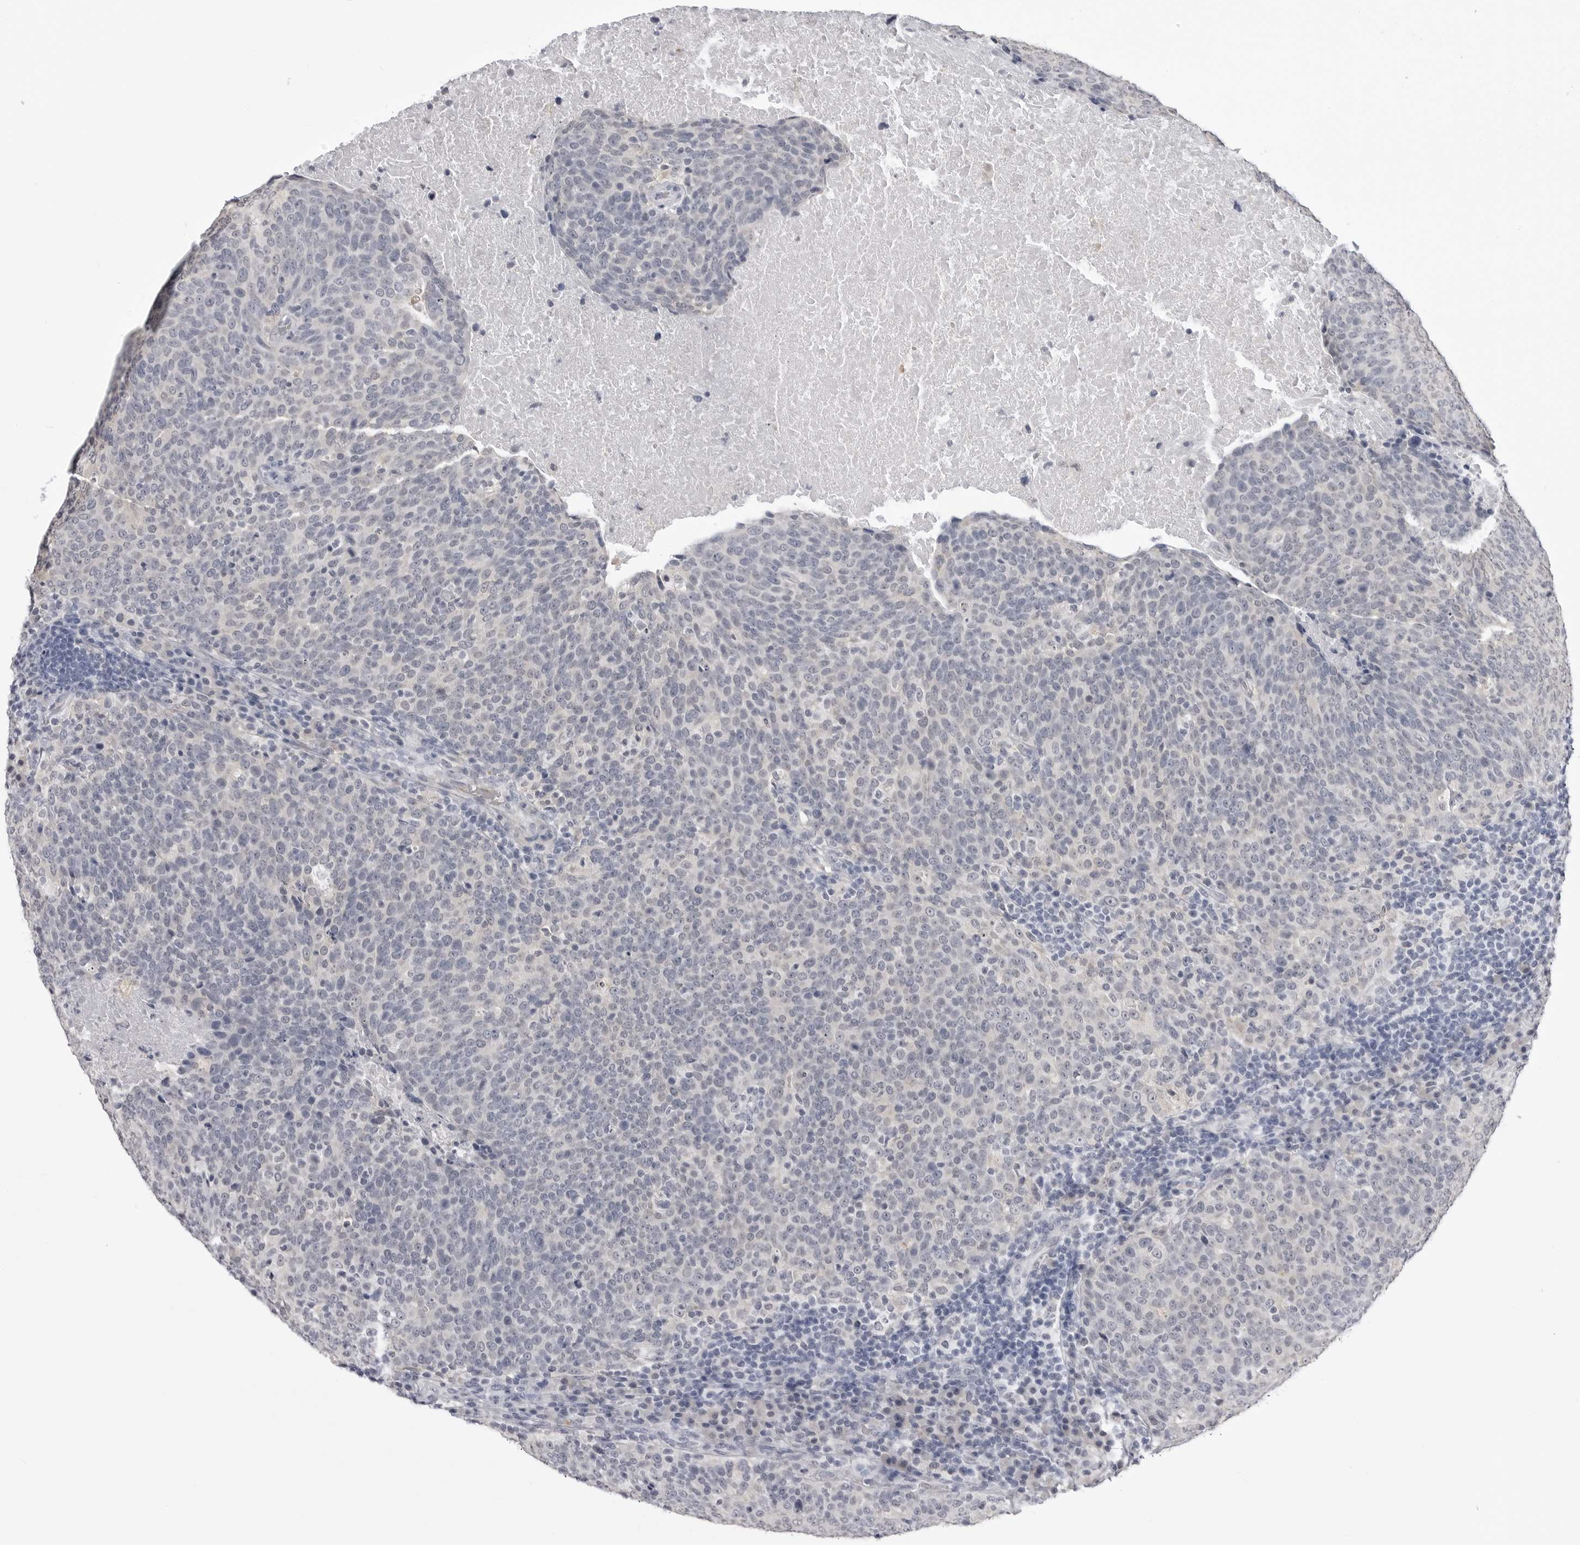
{"staining": {"intensity": "negative", "quantity": "none", "location": "none"}, "tissue": "head and neck cancer", "cell_type": "Tumor cells", "image_type": "cancer", "snomed": [{"axis": "morphology", "description": "Squamous cell carcinoma, NOS"}, {"axis": "morphology", "description": "Squamous cell carcinoma, metastatic, NOS"}, {"axis": "topography", "description": "Lymph node"}, {"axis": "topography", "description": "Head-Neck"}], "caption": "Tumor cells show no significant positivity in head and neck cancer (squamous cell carcinoma). (DAB (3,3'-diaminobenzidine) immunohistochemistry with hematoxylin counter stain).", "gene": "STAP2", "patient": {"sex": "male", "age": 62}}